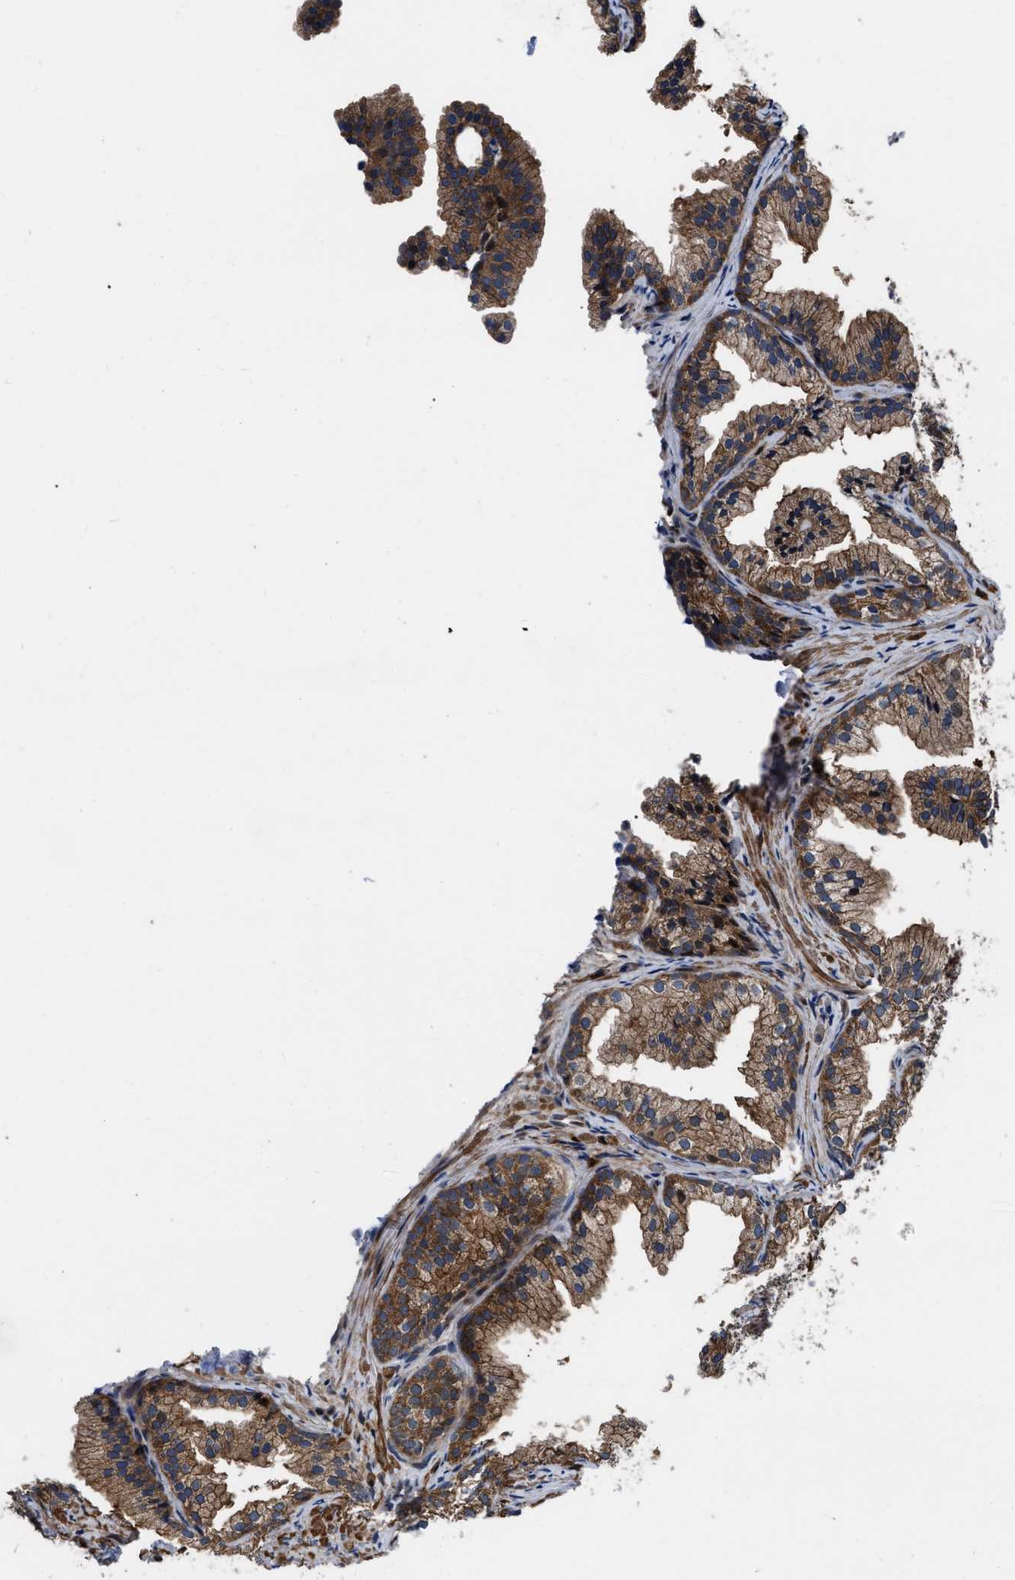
{"staining": {"intensity": "strong", "quantity": ">75%", "location": "cytoplasmic/membranous"}, "tissue": "prostate", "cell_type": "Glandular cells", "image_type": "normal", "snomed": [{"axis": "morphology", "description": "Normal tissue, NOS"}, {"axis": "topography", "description": "Prostate"}], "caption": "Immunohistochemical staining of benign prostate displays high levels of strong cytoplasmic/membranous expression in about >75% of glandular cells. (DAB IHC, brown staining for protein, blue staining for nuclei).", "gene": "PPWD1", "patient": {"sex": "male", "age": 76}}